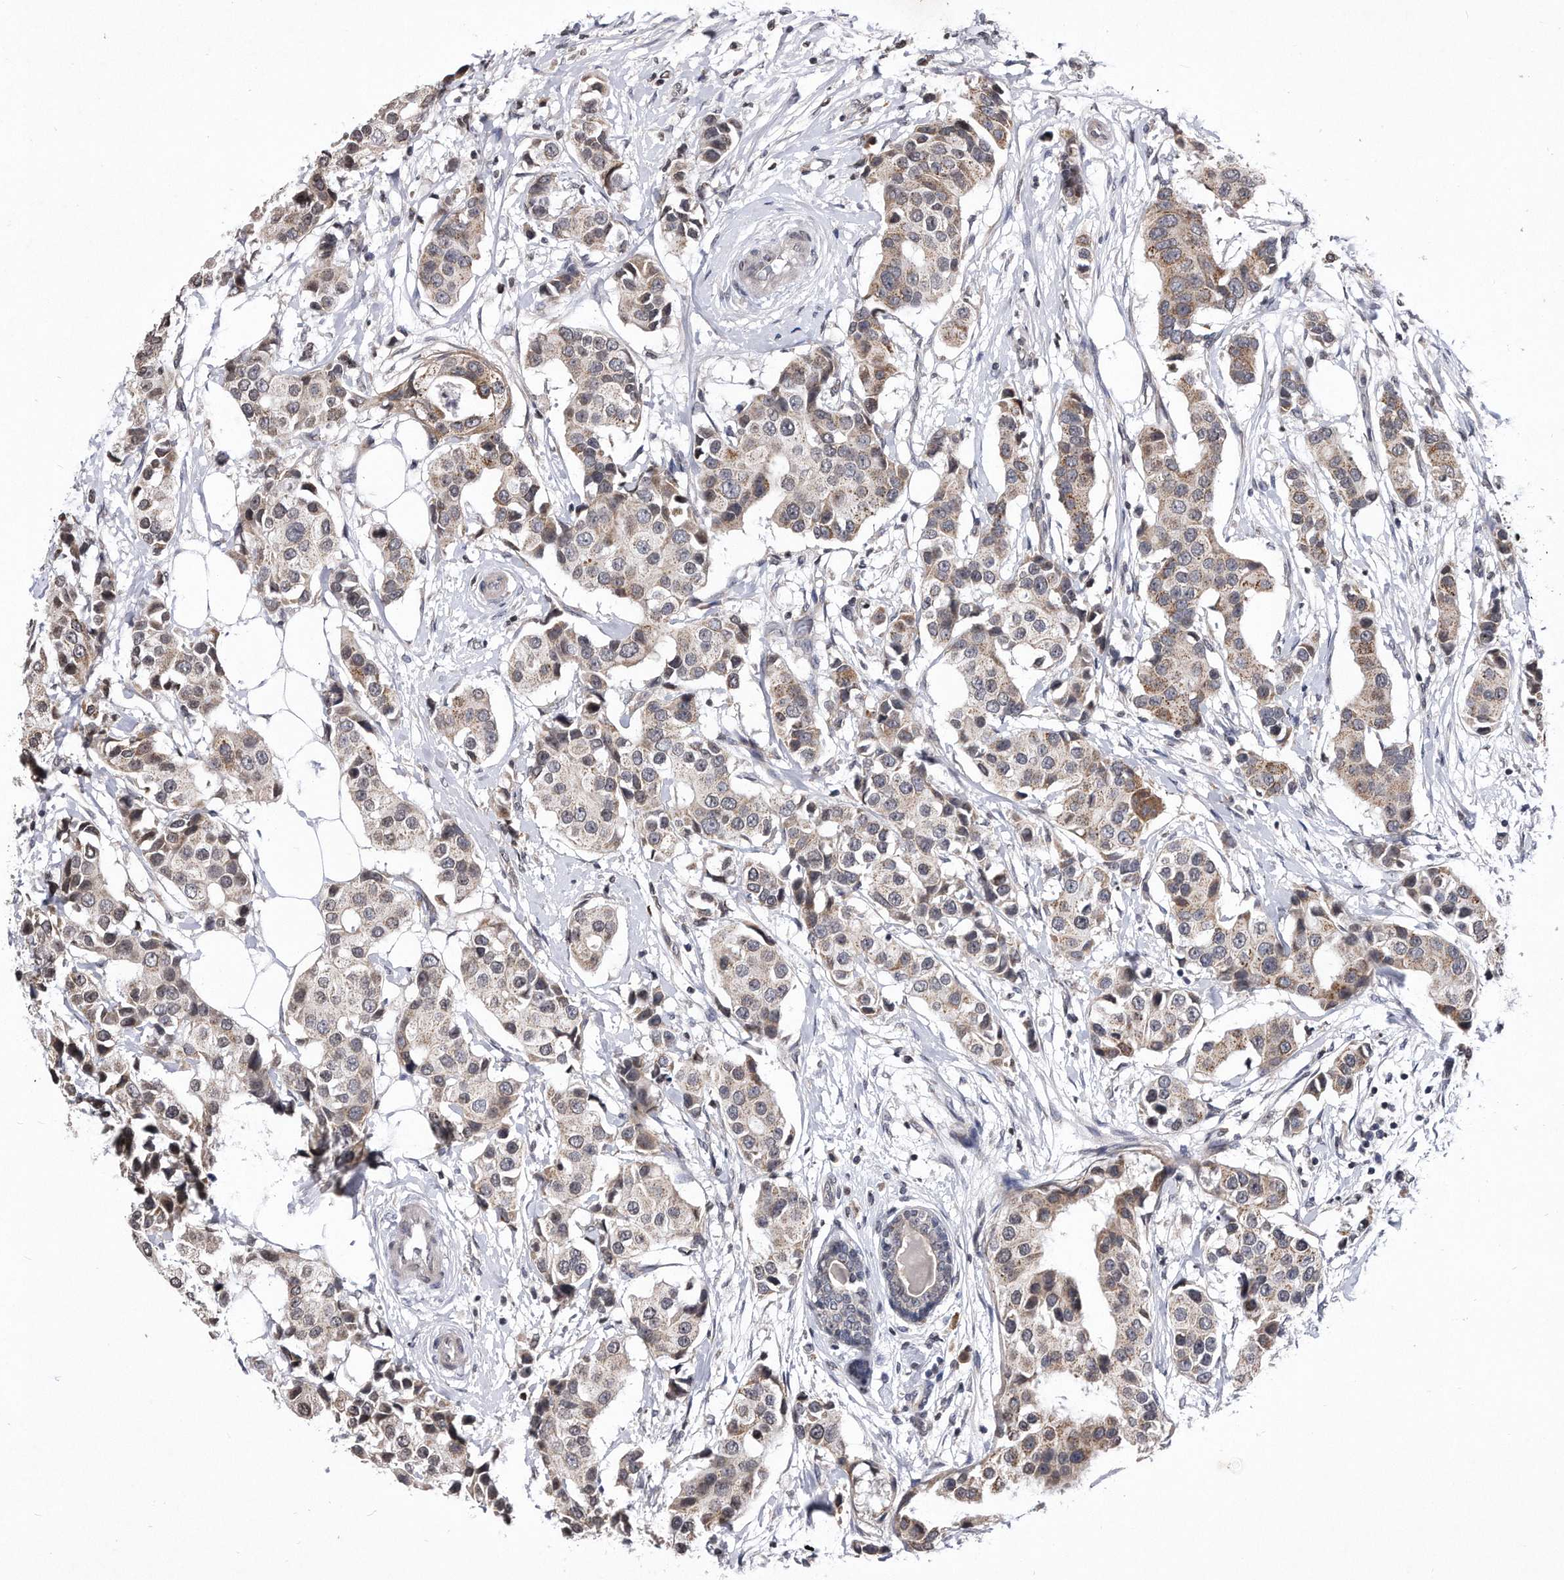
{"staining": {"intensity": "weak", "quantity": "25%-75%", "location": "cytoplasmic/membranous"}, "tissue": "breast cancer", "cell_type": "Tumor cells", "image_type": "cancer", "snomed": [{"axis": "morphology", "description": "Normal tissue, NOS"}, {"axis": "morphology", "description": "Duct carcinoma"}, {"axis": "topography", "description": "Breast"}], "caption": "Intraductal carcinoma (breast) stained with a protein marker shows weak staining in tumor cells.", "gene": "DAB1", "patient": {"sex": "female", "age": 39}}